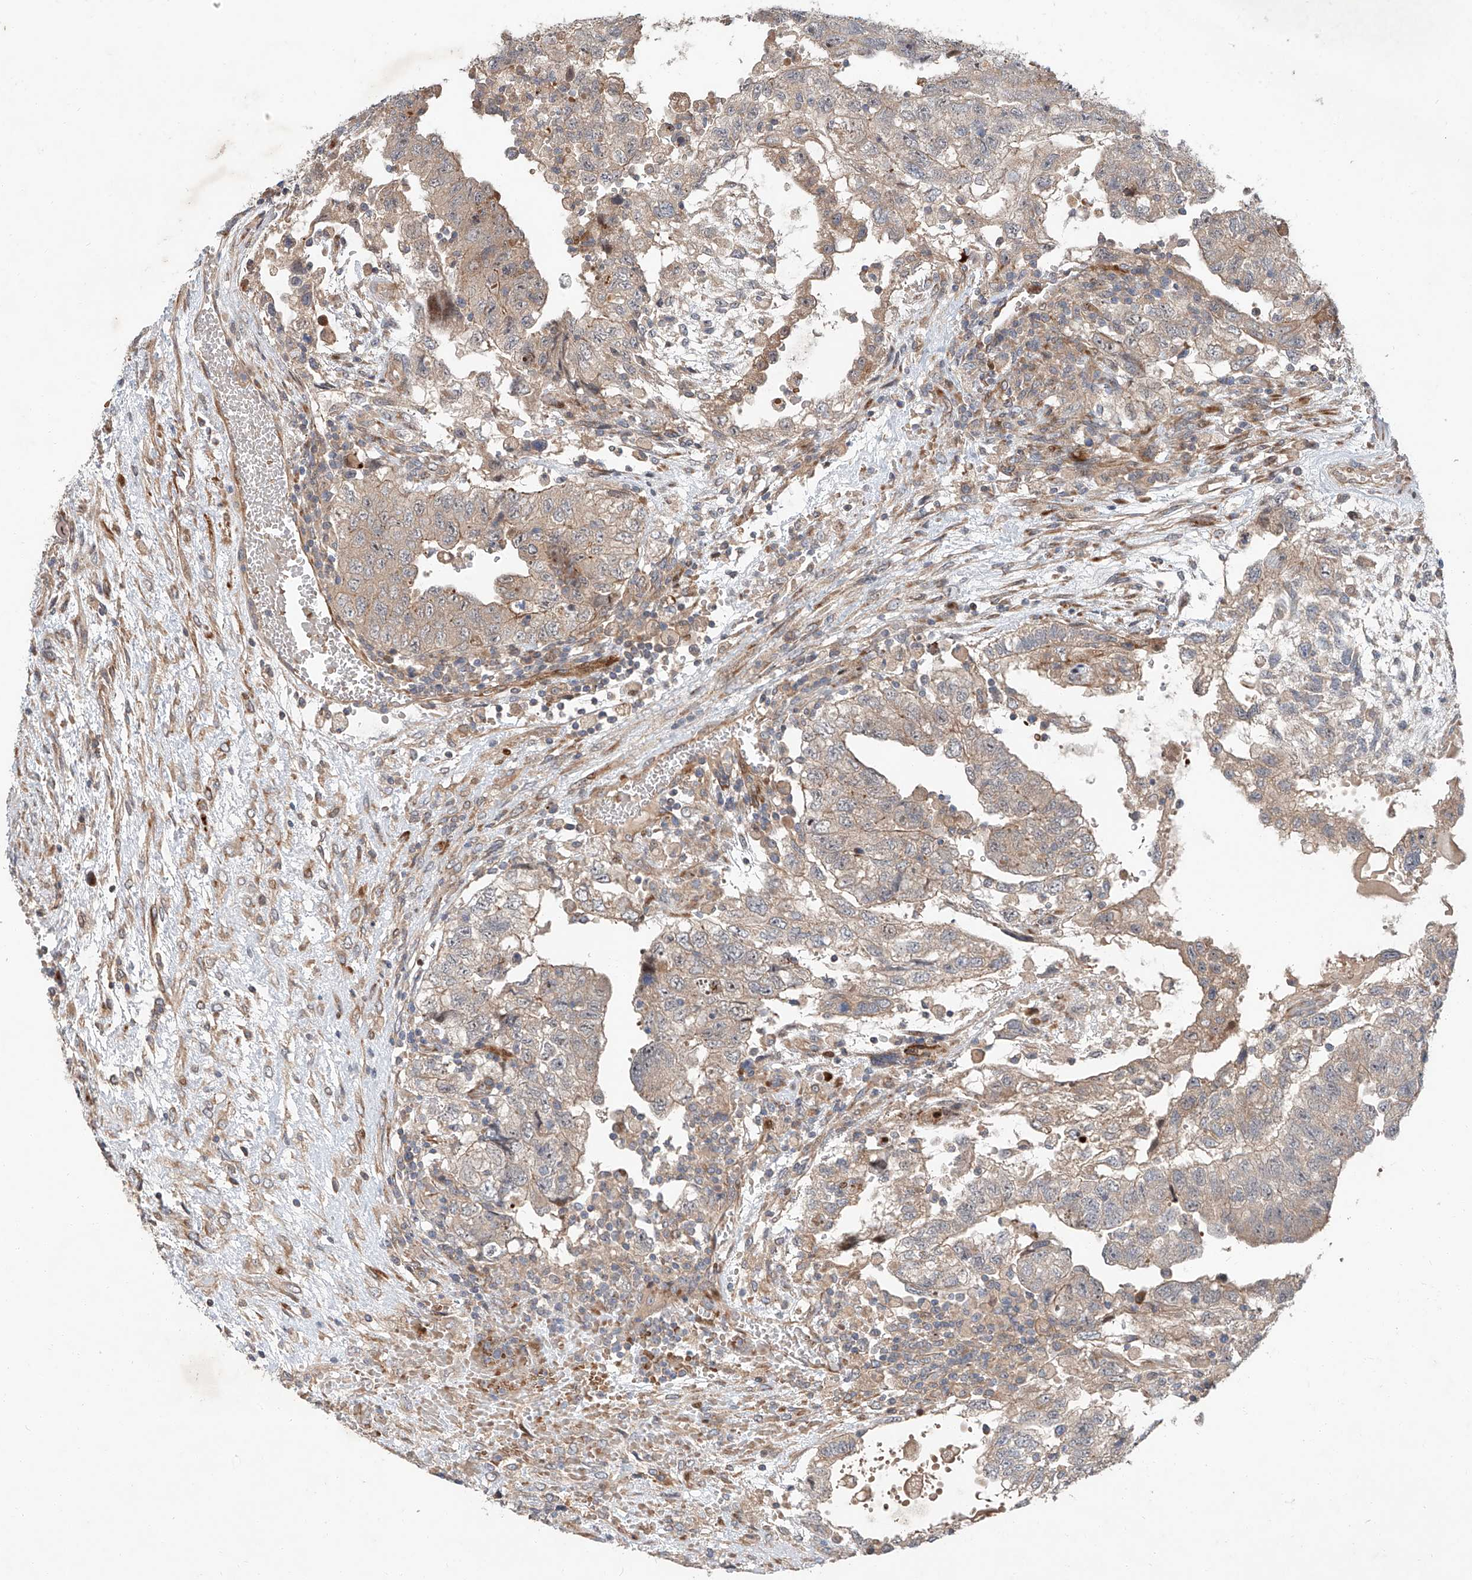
{"staining": {"intensity": "weak", "quantity": ">75%", "location": "cytoplasmic/membranous"}, "tissue": "testis cancer", "cell_type": "Tumor cells", "image_type": "cancer", "snomed": [{"axis": "morphology", "description": "Carcinoma, Embryonal, NOS"}, {"axis": "topography", "description": "Testis"}], "caption": "Weak cytoplasmic/membranous protein expression is identified in approximately >75% of tumor cells in testis cancer. (IHC, brightfield microscopy, high magnification).", "gene": "USF3", "patient": {"sex": "male", "age": 36}}